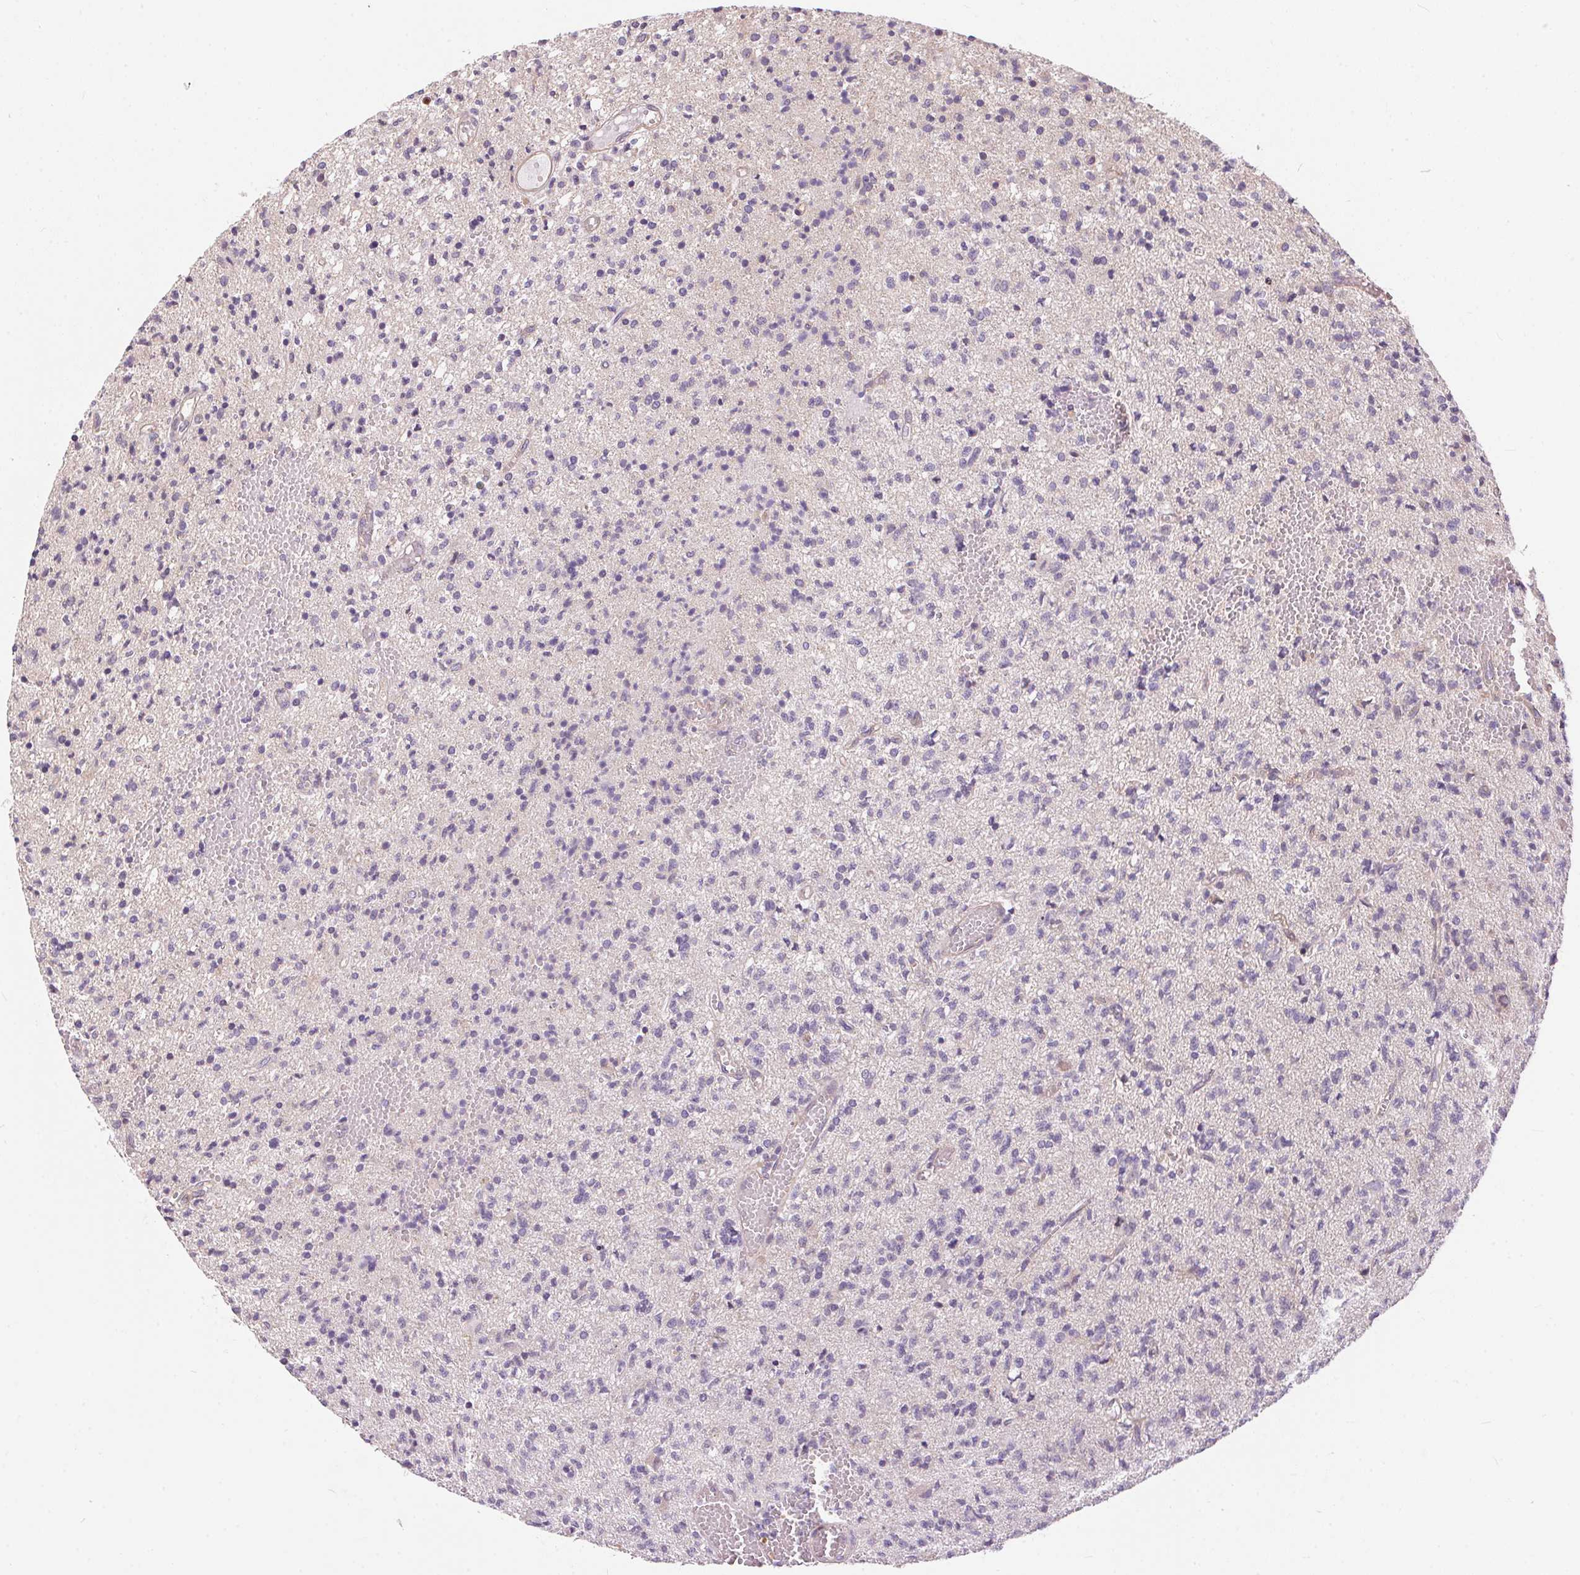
{"staining": {"intensity": "negative", "quantity": "none", "location": "none"}, "tissue": "glioma", "cell_type": "Tumor cells", "image_type": "cancer", "snomed": [{"axis": "morphology", "description": "Glioma, malignant, Low grade"}, {"axis": "topography", "description": "Brain"}], "caption": "DAB immunohistochemical staining of glioma reveals no significant expression in tumor cells.", "gene": "UNC13B", "patient": {"sex": "male", "age": 64}}